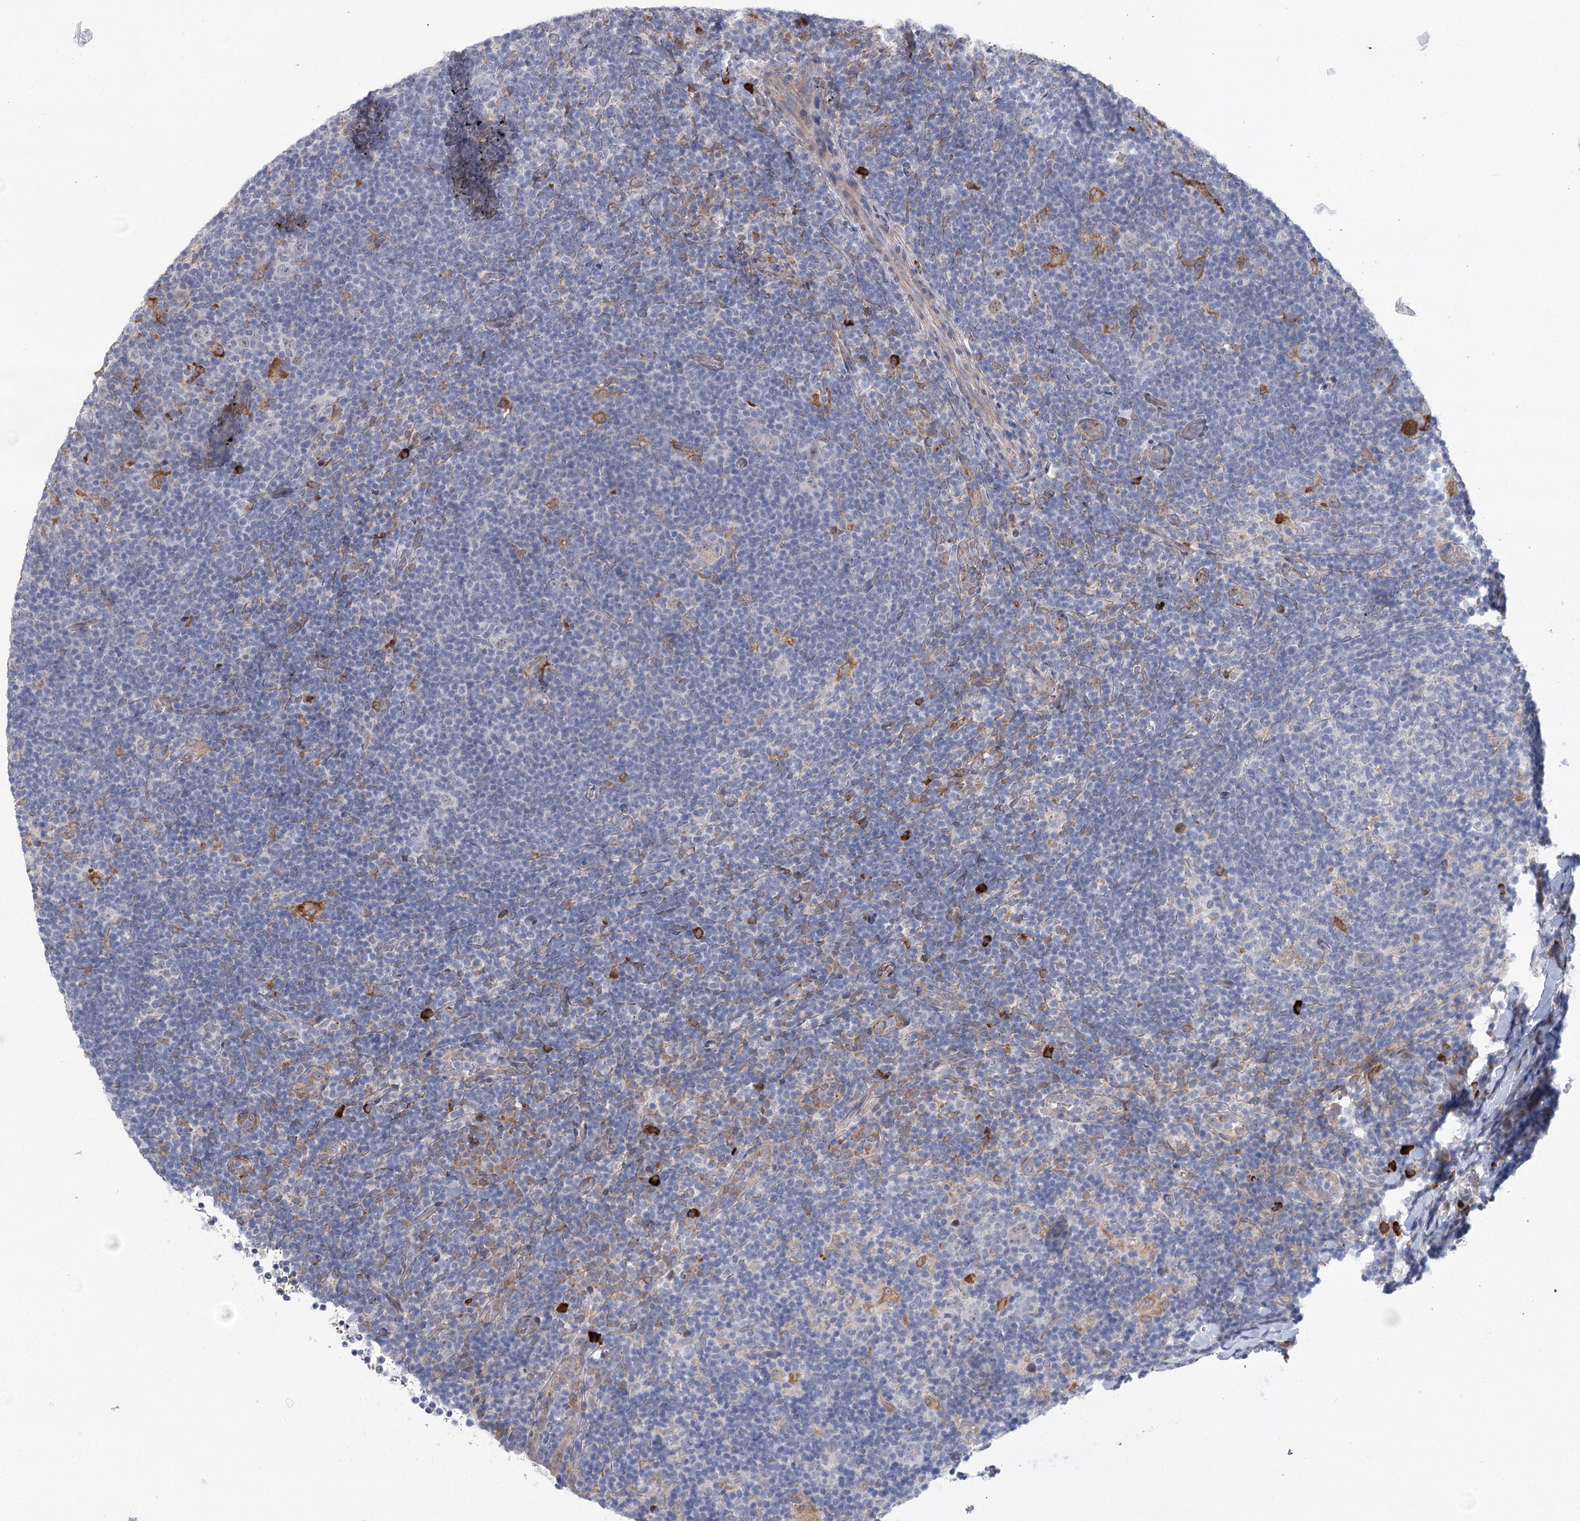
{"staining": {"intensity": "weak", "quantity": "<25%", "location": "cytoplasmic/membranous"}, "tissue": "lymphoma", "cell_type": "Tumor cells", "image_type": "cancer", "snomed": [{"axis": "morphology", "description": "Hodgkin's disease, NOS"}, {"axis": "topography", "description": "Lymph node"}], "caption": "Micrograph shows no protein positivity in tumor cells of lymphoma tissue.", "gene": "NCKAP5", "patient": {"sex": "female", "age": 57}}